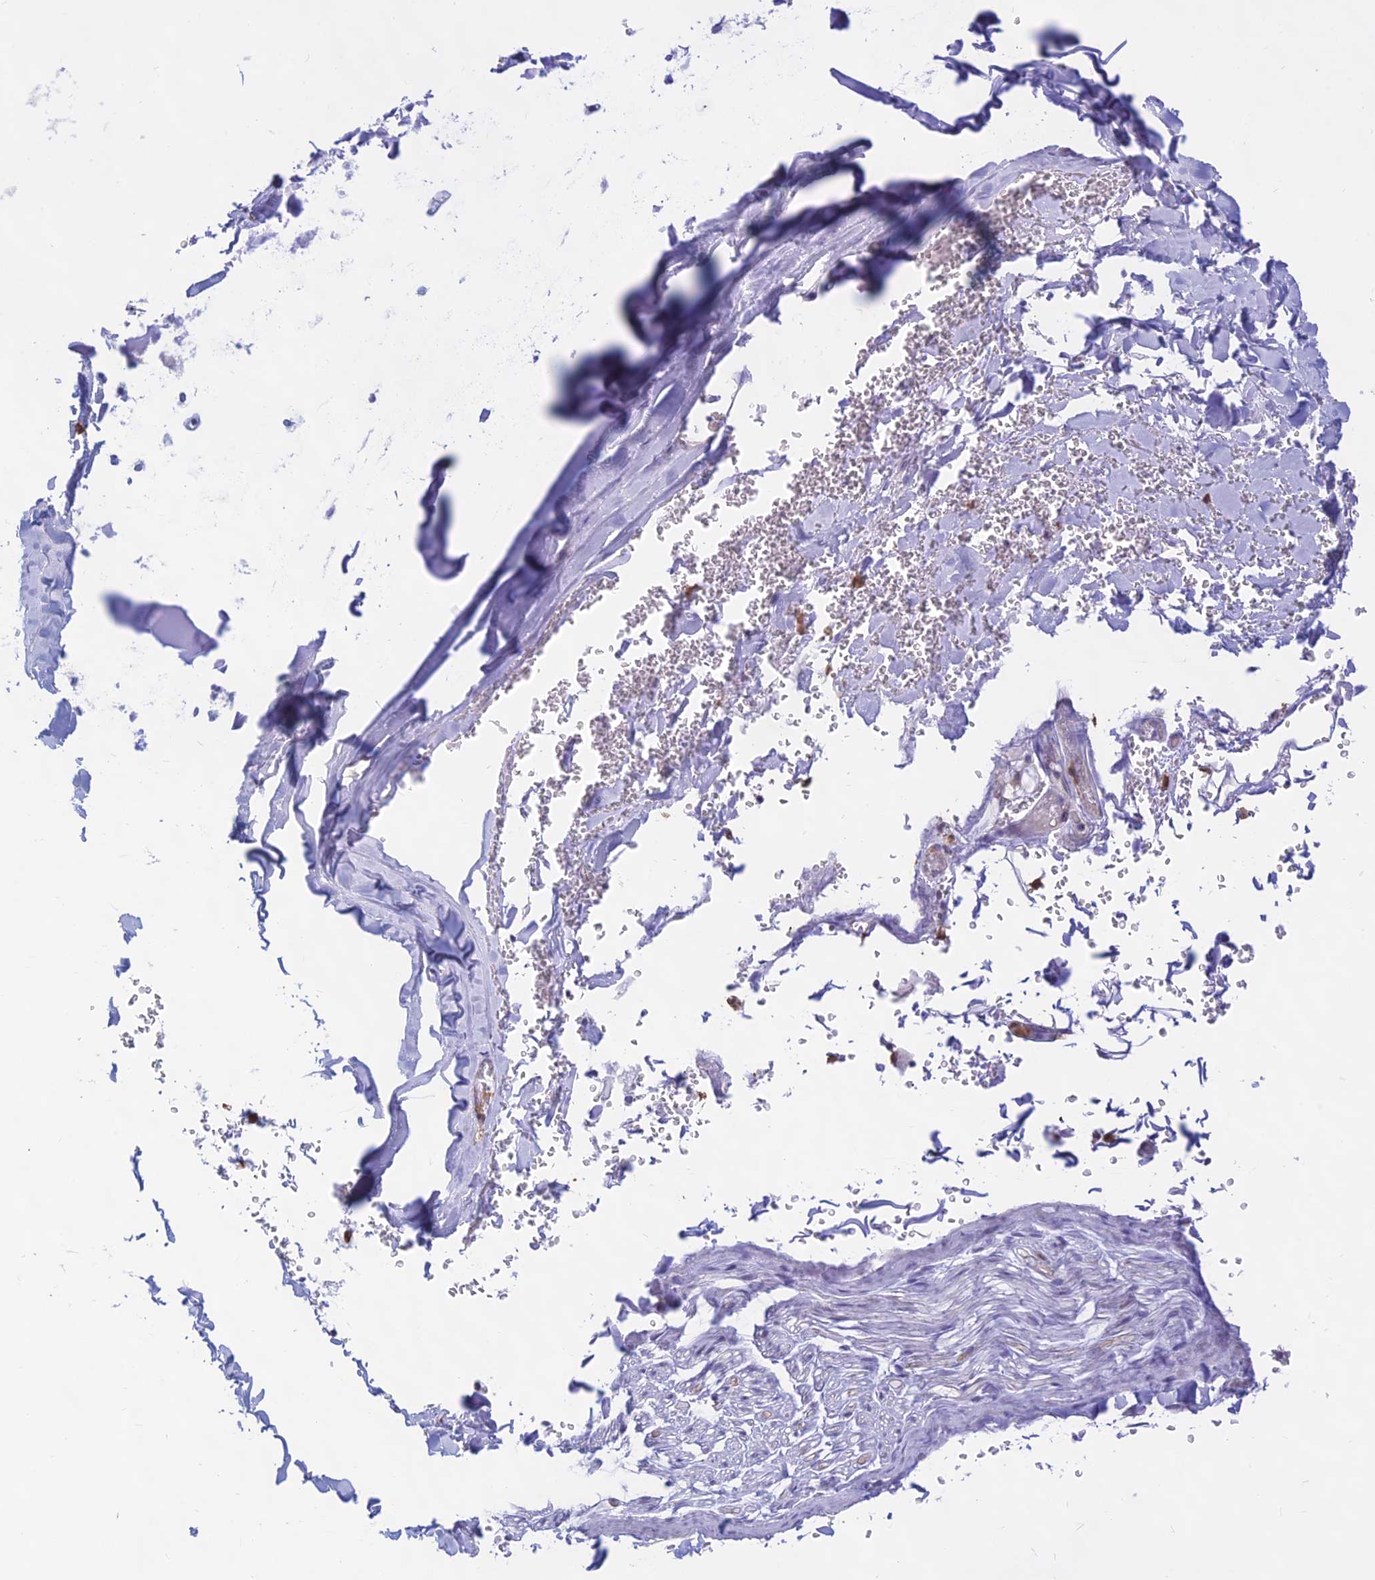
{"staining": {"intensity": "negative", "quantity": "none", "location": "none"}, "tissue": "adipose tissue", "cell_type": "Adipocytes", "image_type": "normal", "snomed": [{"axis": "morphology", "description": "Normal tissue, NOS"}, {"axis": "topography", "description": "Cartilage tissue"}], "caption": "Adipocytes show no significant expression in benign adipose tissue. Nuclei are stained in blue.", "gene": "KRR1", "patient": {"sex": "female", "age": 63}}